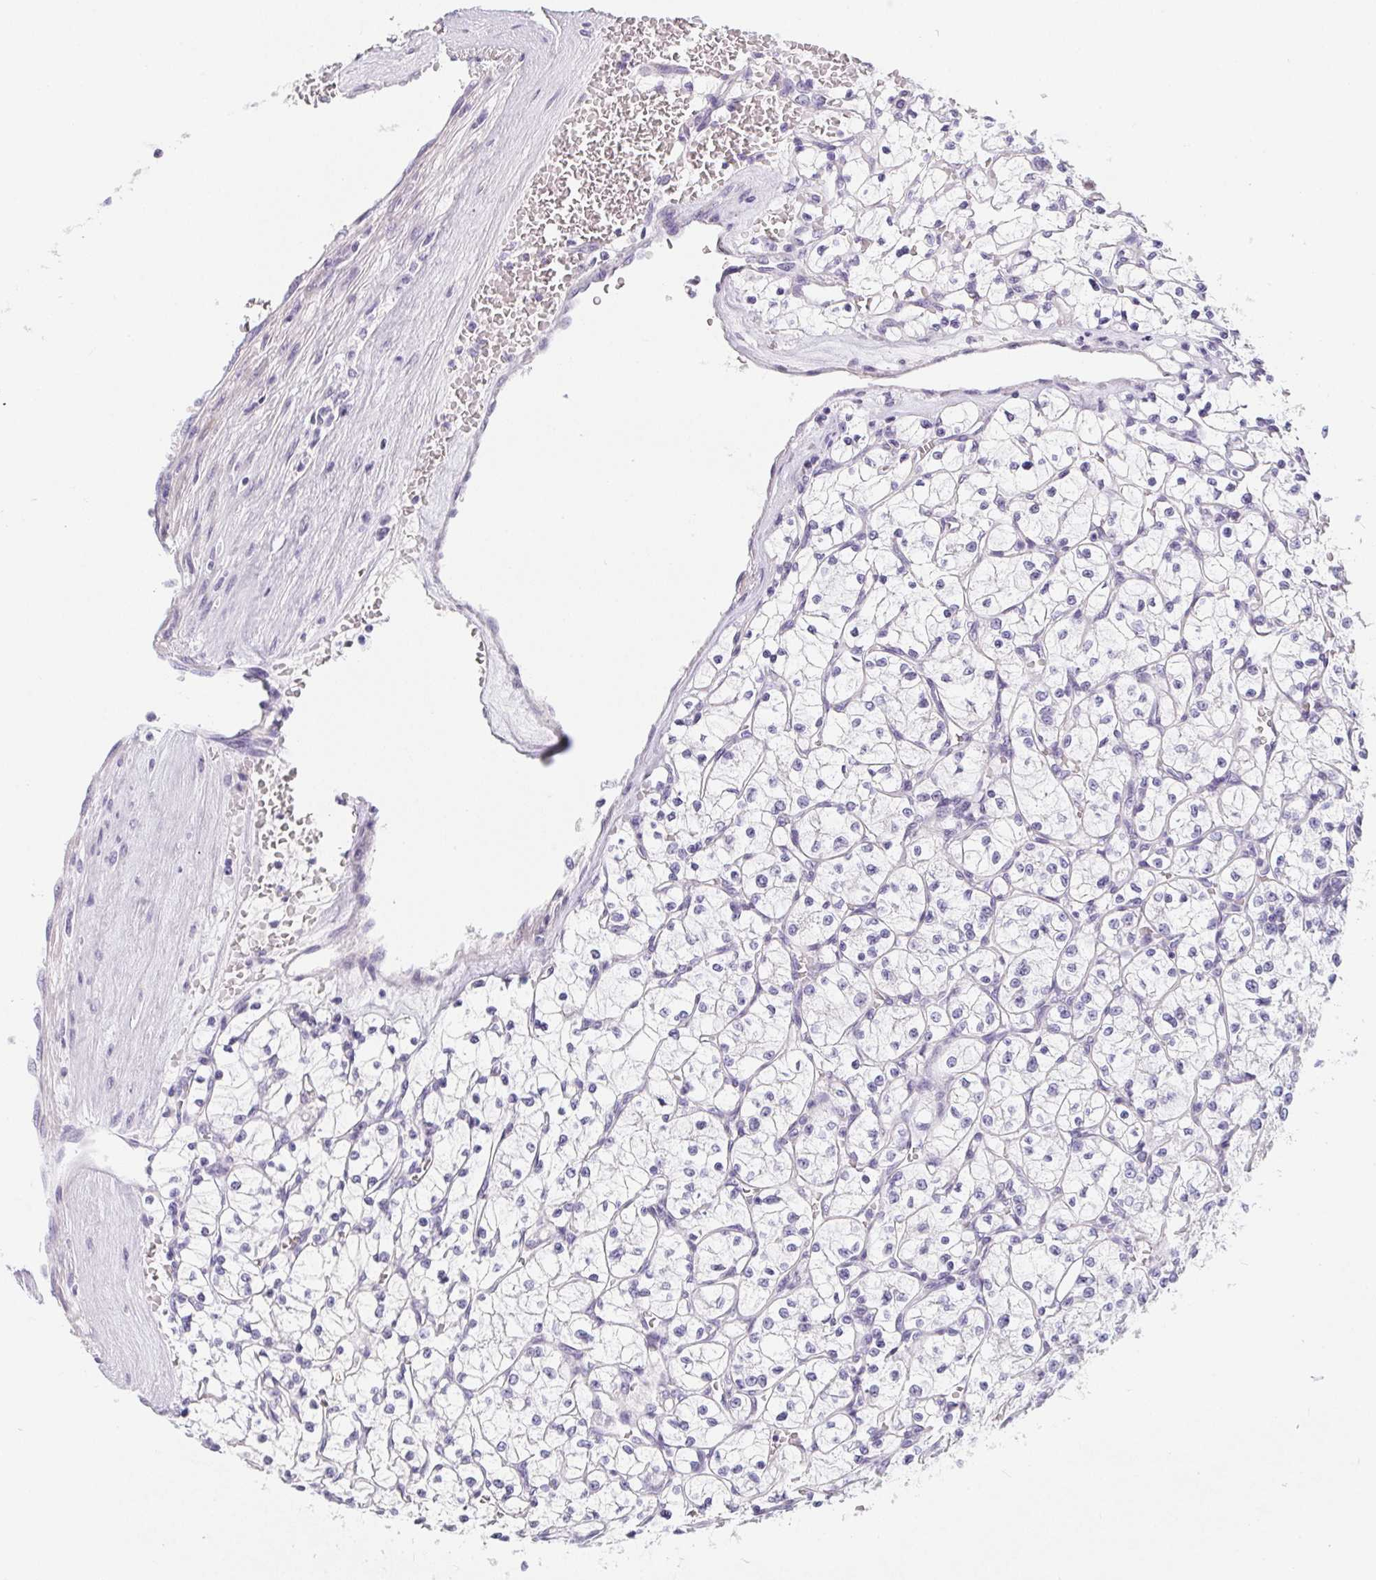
{"staining": {"intensity": "negative", "quantity": "none", "location": "none"}, "tissue": "renal cancer", "cell_type": "Tumor cells", "image_type": "cancer", "snomed": [{"axis": "morphology", "description": "Adenocarcinoma, NOS"}, {"axis": "topography", "description": "Kidney"}], "caption": "Tumor cells are negative for protein expression in human renal cancer.", "gene": "MAP1A", "patient": {"sex": "female", "age": 64}}